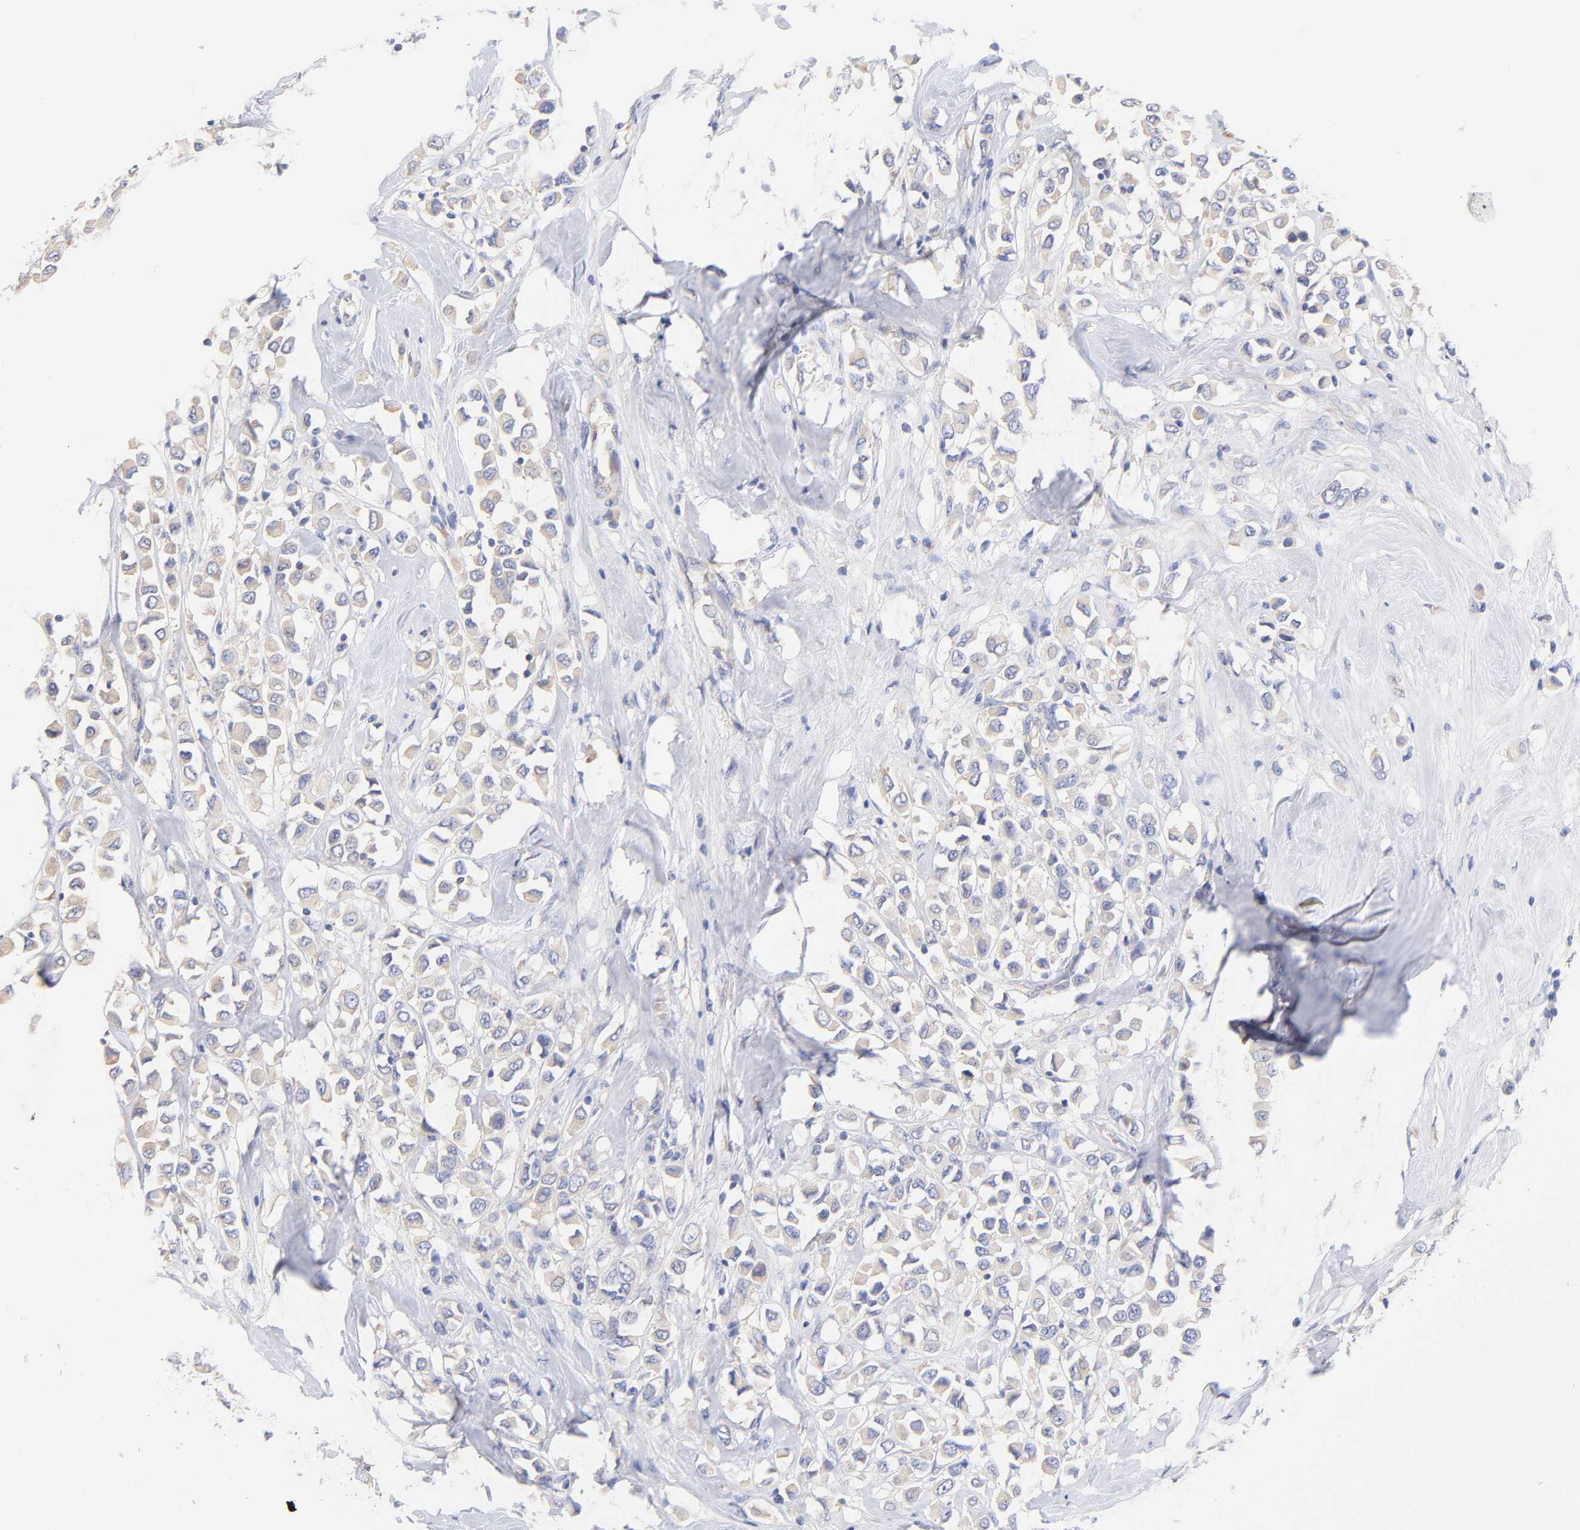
{"staining": {"intensity": "weak", "quantity": ">75%", "location": "cytoplasmic/membranous"}, "tissue": "breast cancer", "cell_type": "Tumor cells", "image_type": "cancer", "snomed": [{"axis": "morphology", "description": "Duct carcinoma"}, {"axis": "topography", "description": "Breast"}], "caption": "A photomicrograph of human breast cancer stained for a protein displays weak cytoplasmic/membranous brown staining in tumor cells.", "gene": "TNFRSF13C", "patient": {"sex": "female", "age": 61}}